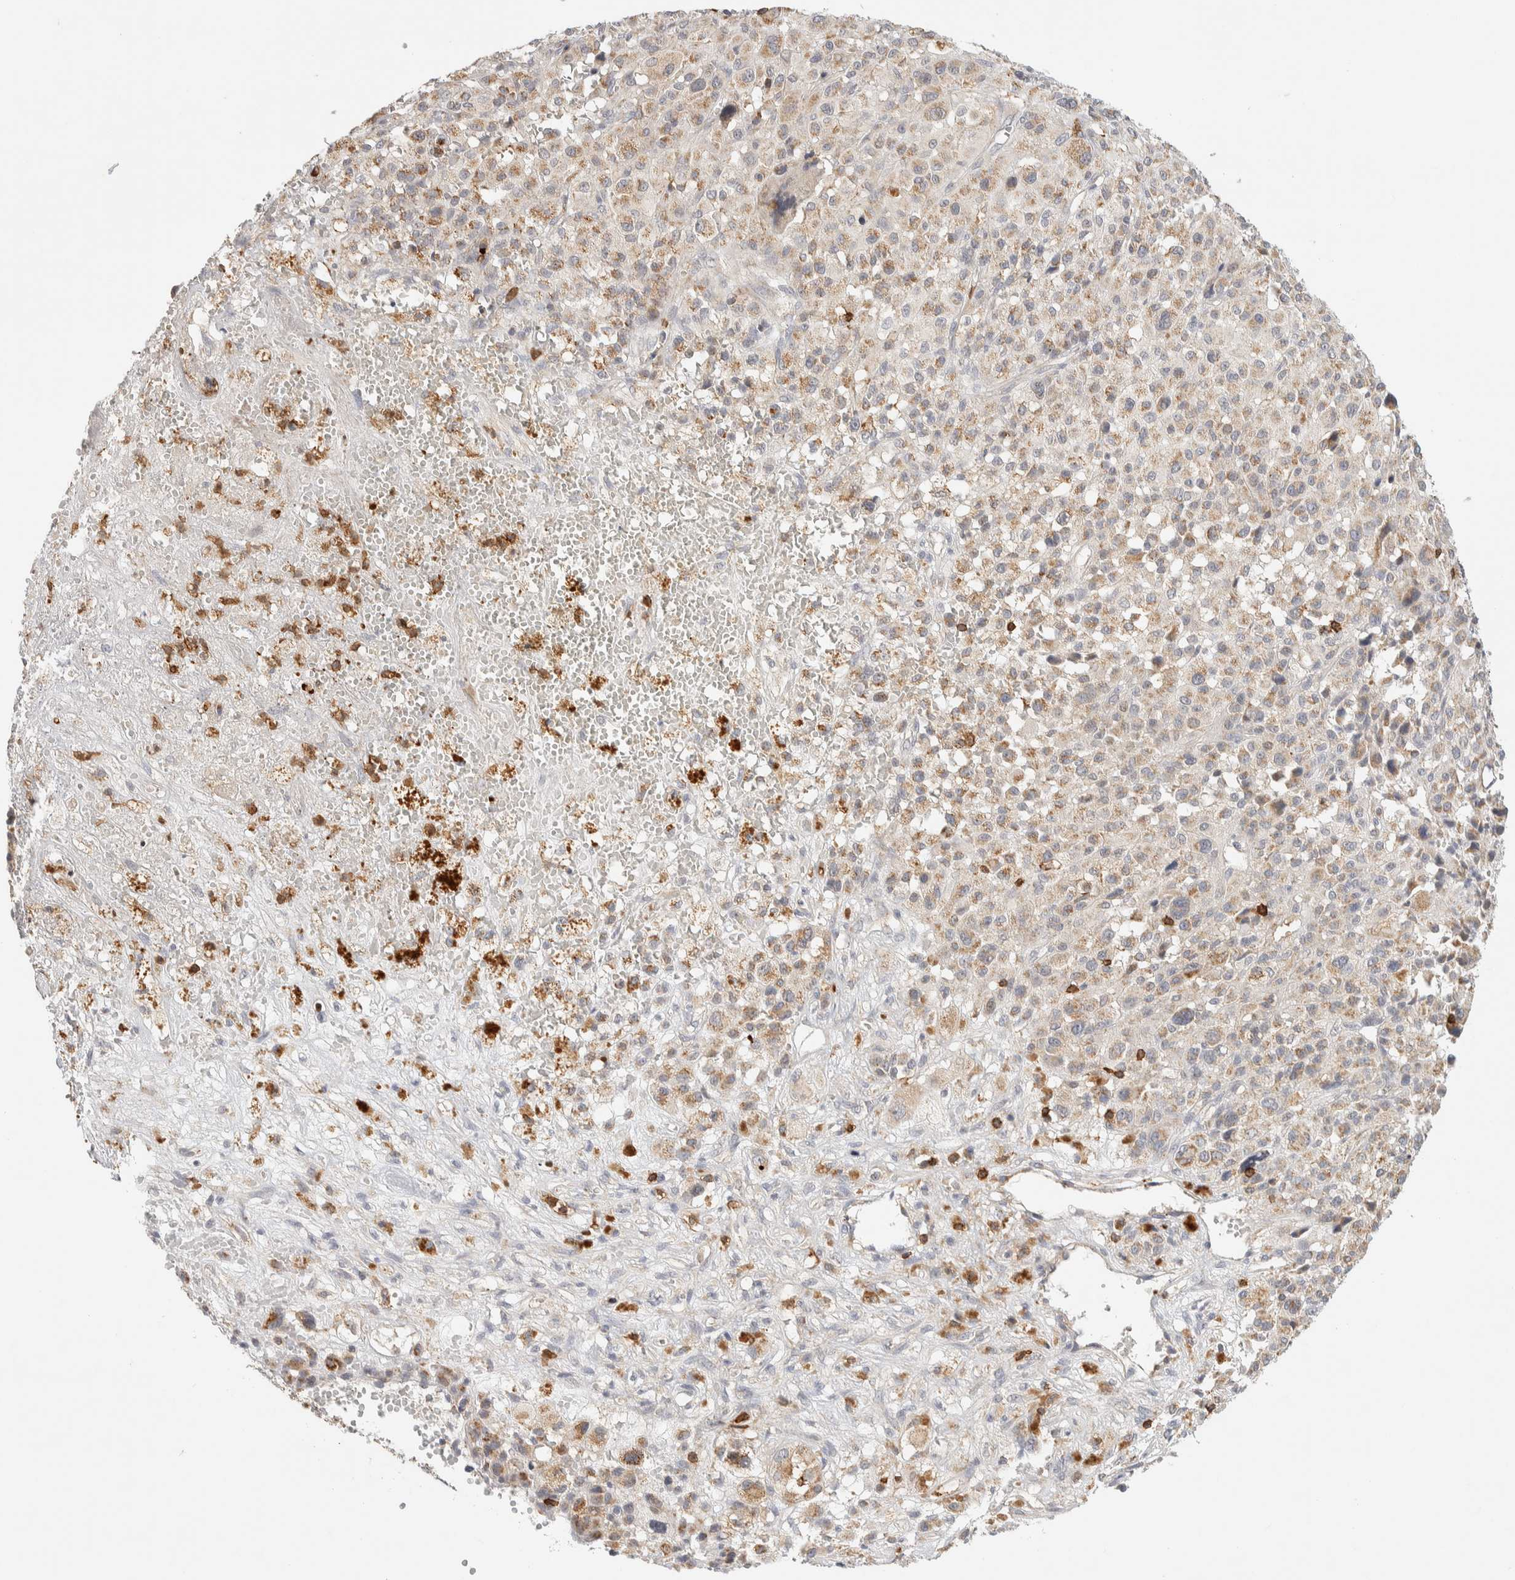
{"staining": {"intensity": "weak", "quantity": ">75%", "location": "cytoplasmic/membranous"}, "tissue": "melanoma", "cell_type": "Tumor cells", "image_type": "cancer", "snomed": [{"axis": "morphology", "description": "Malignant melanoma, Metastatic site"}, {"axis": "topography", "description": "Skin"}], "caption": "Immunohistochemical staining of human melanoma reveals low levels of weak cytoplasmic/membranous positivity in approximately >75% of tumor cells.", "gene": "RUNDC1", "patient": {"sex": "female", "age": 74}}